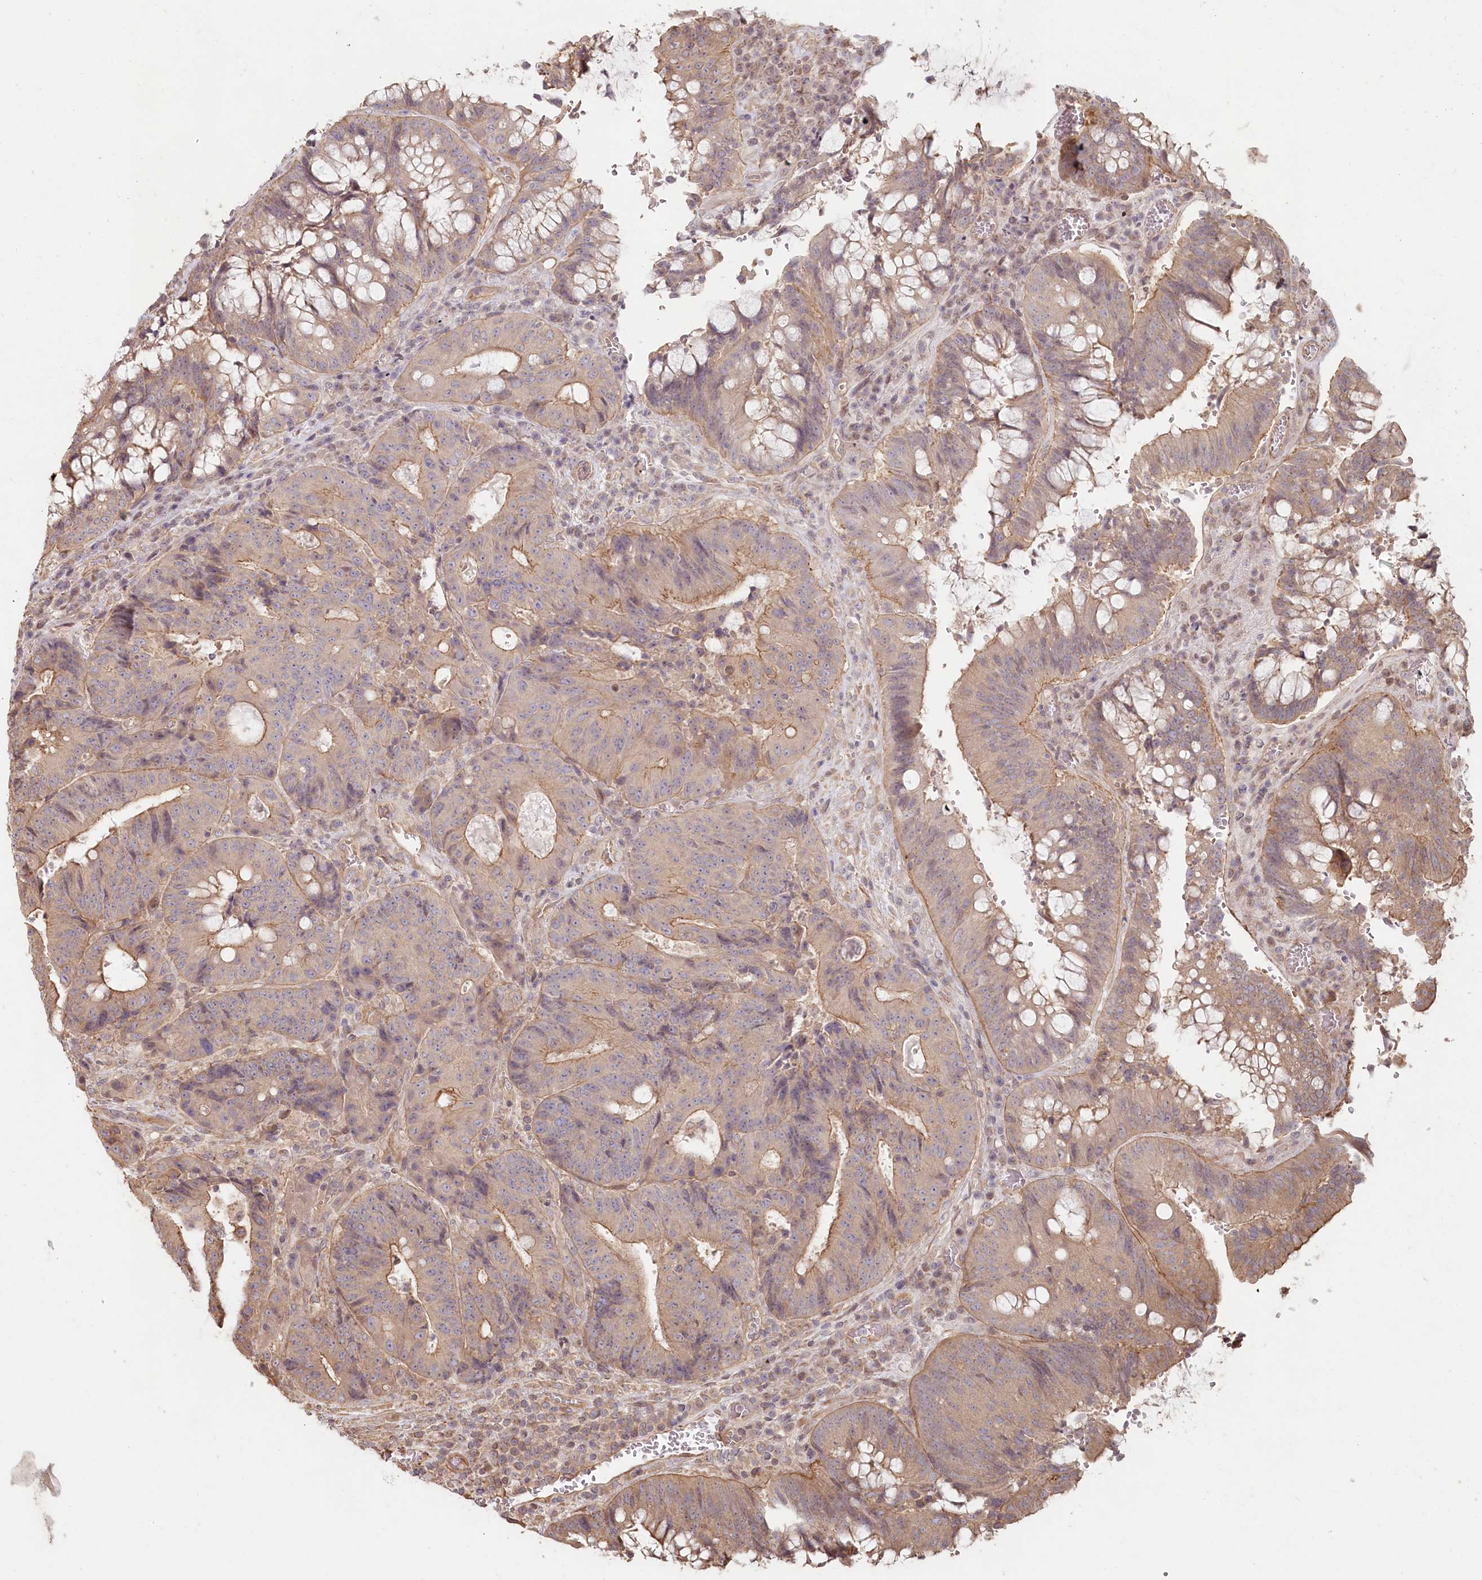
{"staining": {"intensity": "moderate", "quantity": "<25%", "location": "cytoplasmic/membranous"}, "tissue": "colorectal cancer", "cell_type": "Tumor cells", "image_type": "cancer", "snomed": [{"axis": "morphology", "description": "Adenocarcinoma, NOS"}, {"axis": "topography", "description": "Rectum"}], "caption": "The image exhibits a brown stain indicating the presence of a protein in the cytoplasmic/membranous of tumor cells in adenocarcinoma (colorectal).", "gene": "TCHP", "patient": {"sex": "male", "age": 69}}